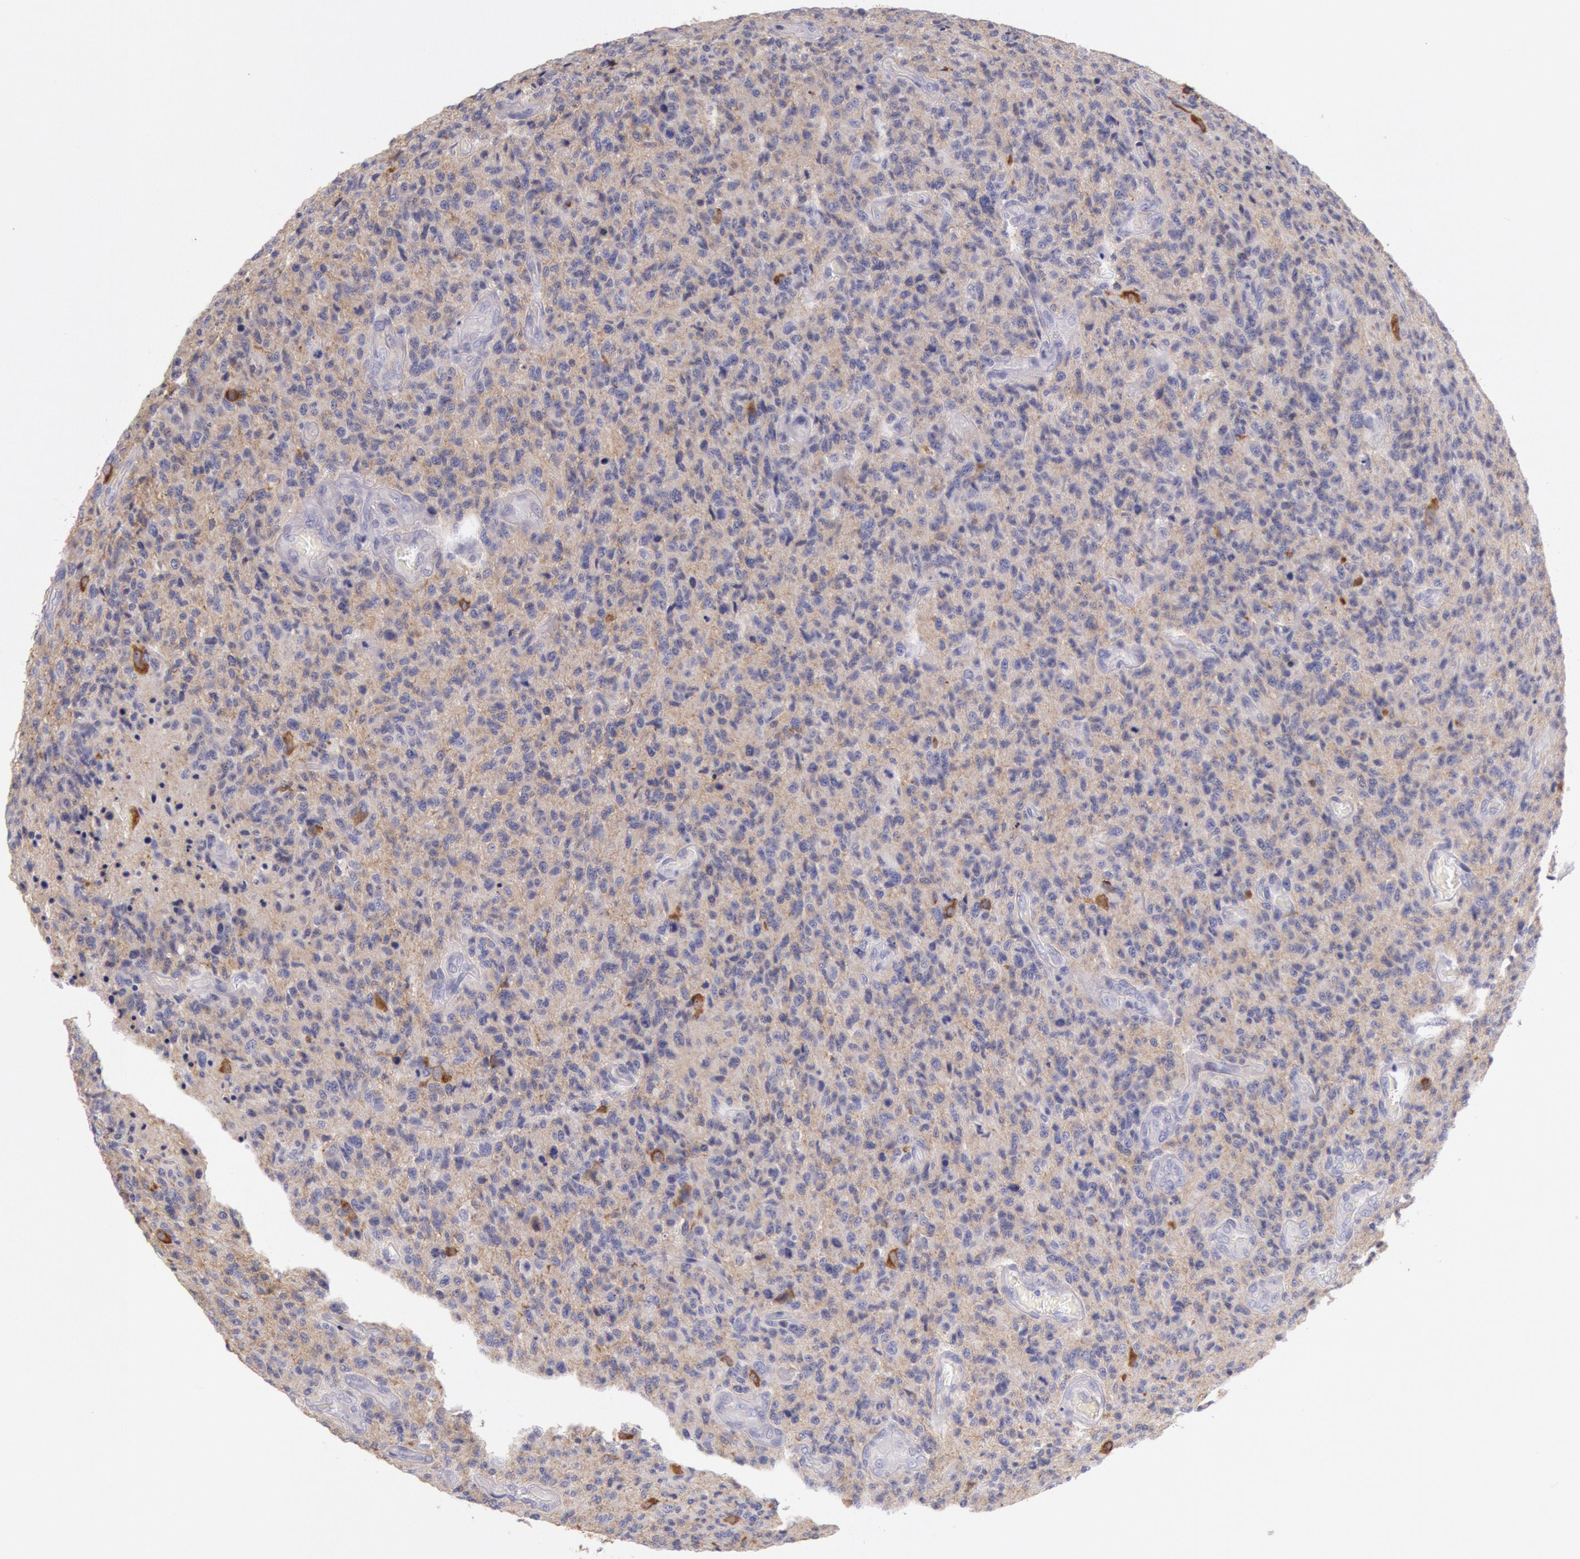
{"staining": {"intensity": "weak", "quantity": "25%-75%", "location": "cytoplasmic/membranous"}, "tissue": "glioma", "cell_type": "Tumor cells", "image_type": "cancer", "snomed": [{"axis": "morphology", "description": "Glioma, malignant, High grade"}, {"axis": "topography", "description": "Brain"}], "caption": "The immunohistochemical stain shows weak cytoplasmic/membranous positivity in tumor cells of glioma tissue.", "gene": "MYO5A", "patient": {"sex": "male", "age": 36}}